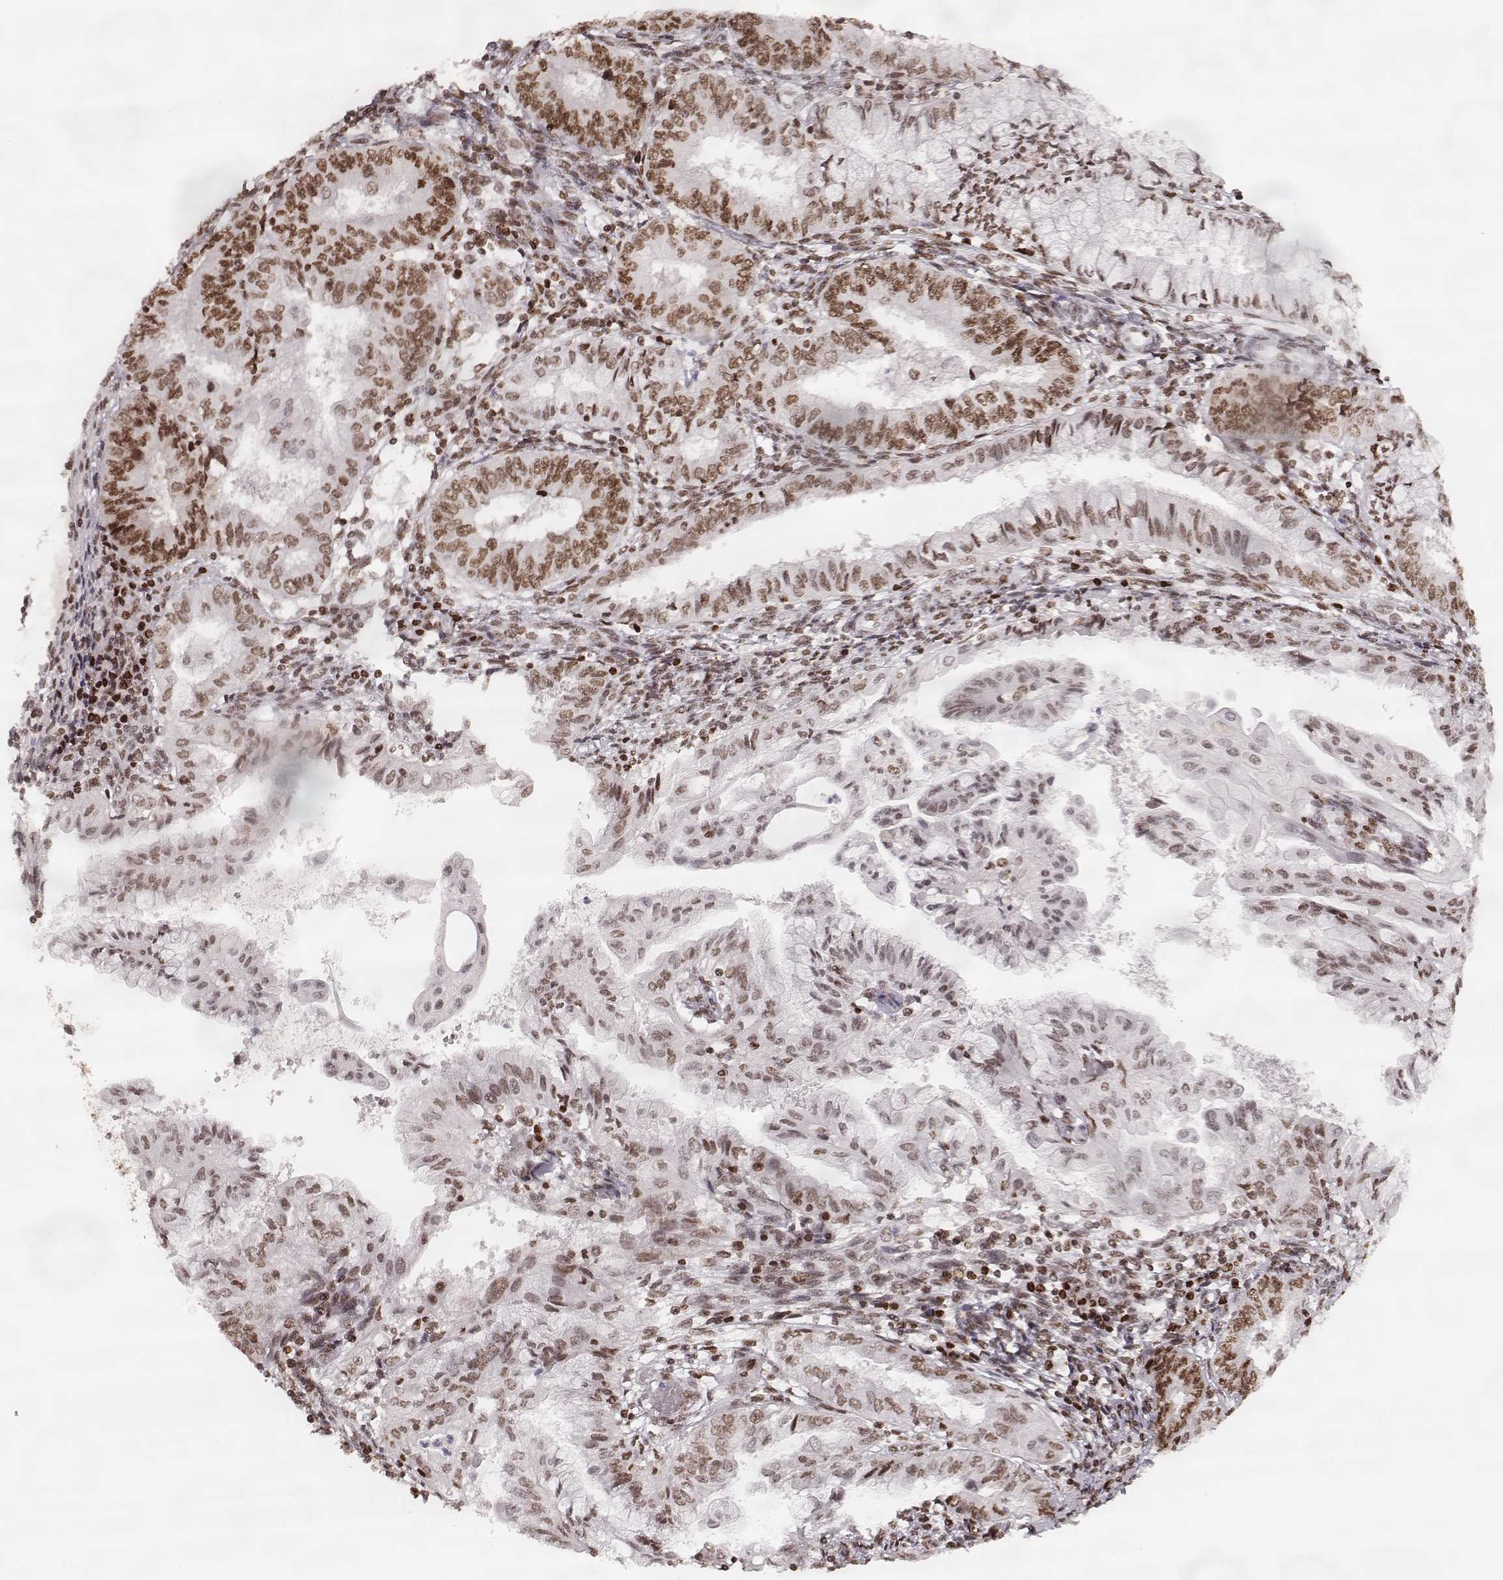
{"staining": {"intensity": "moderate", "quantity": ">75%", "location": "nuclear"}, "tissue": "endometrial cancer", "cell_type": "Tumor cells", "image_type": "cancer", "snomed": [{"axis": "morphology", "description": "Adenocarcinoma, NOS"}, {"axis": "topography", "description": "Endometrium"}], "caption": "High-magnification brightfield microscopy of endometrial cancer stained with DAB (brown) and counterstained with hematoxylin (blue). tumor cells exhibit moderate nuclear staining is appreciated in about>75% of cells.", "gene": "PARP1", "patient": {"sex": "female", "age": 68}}